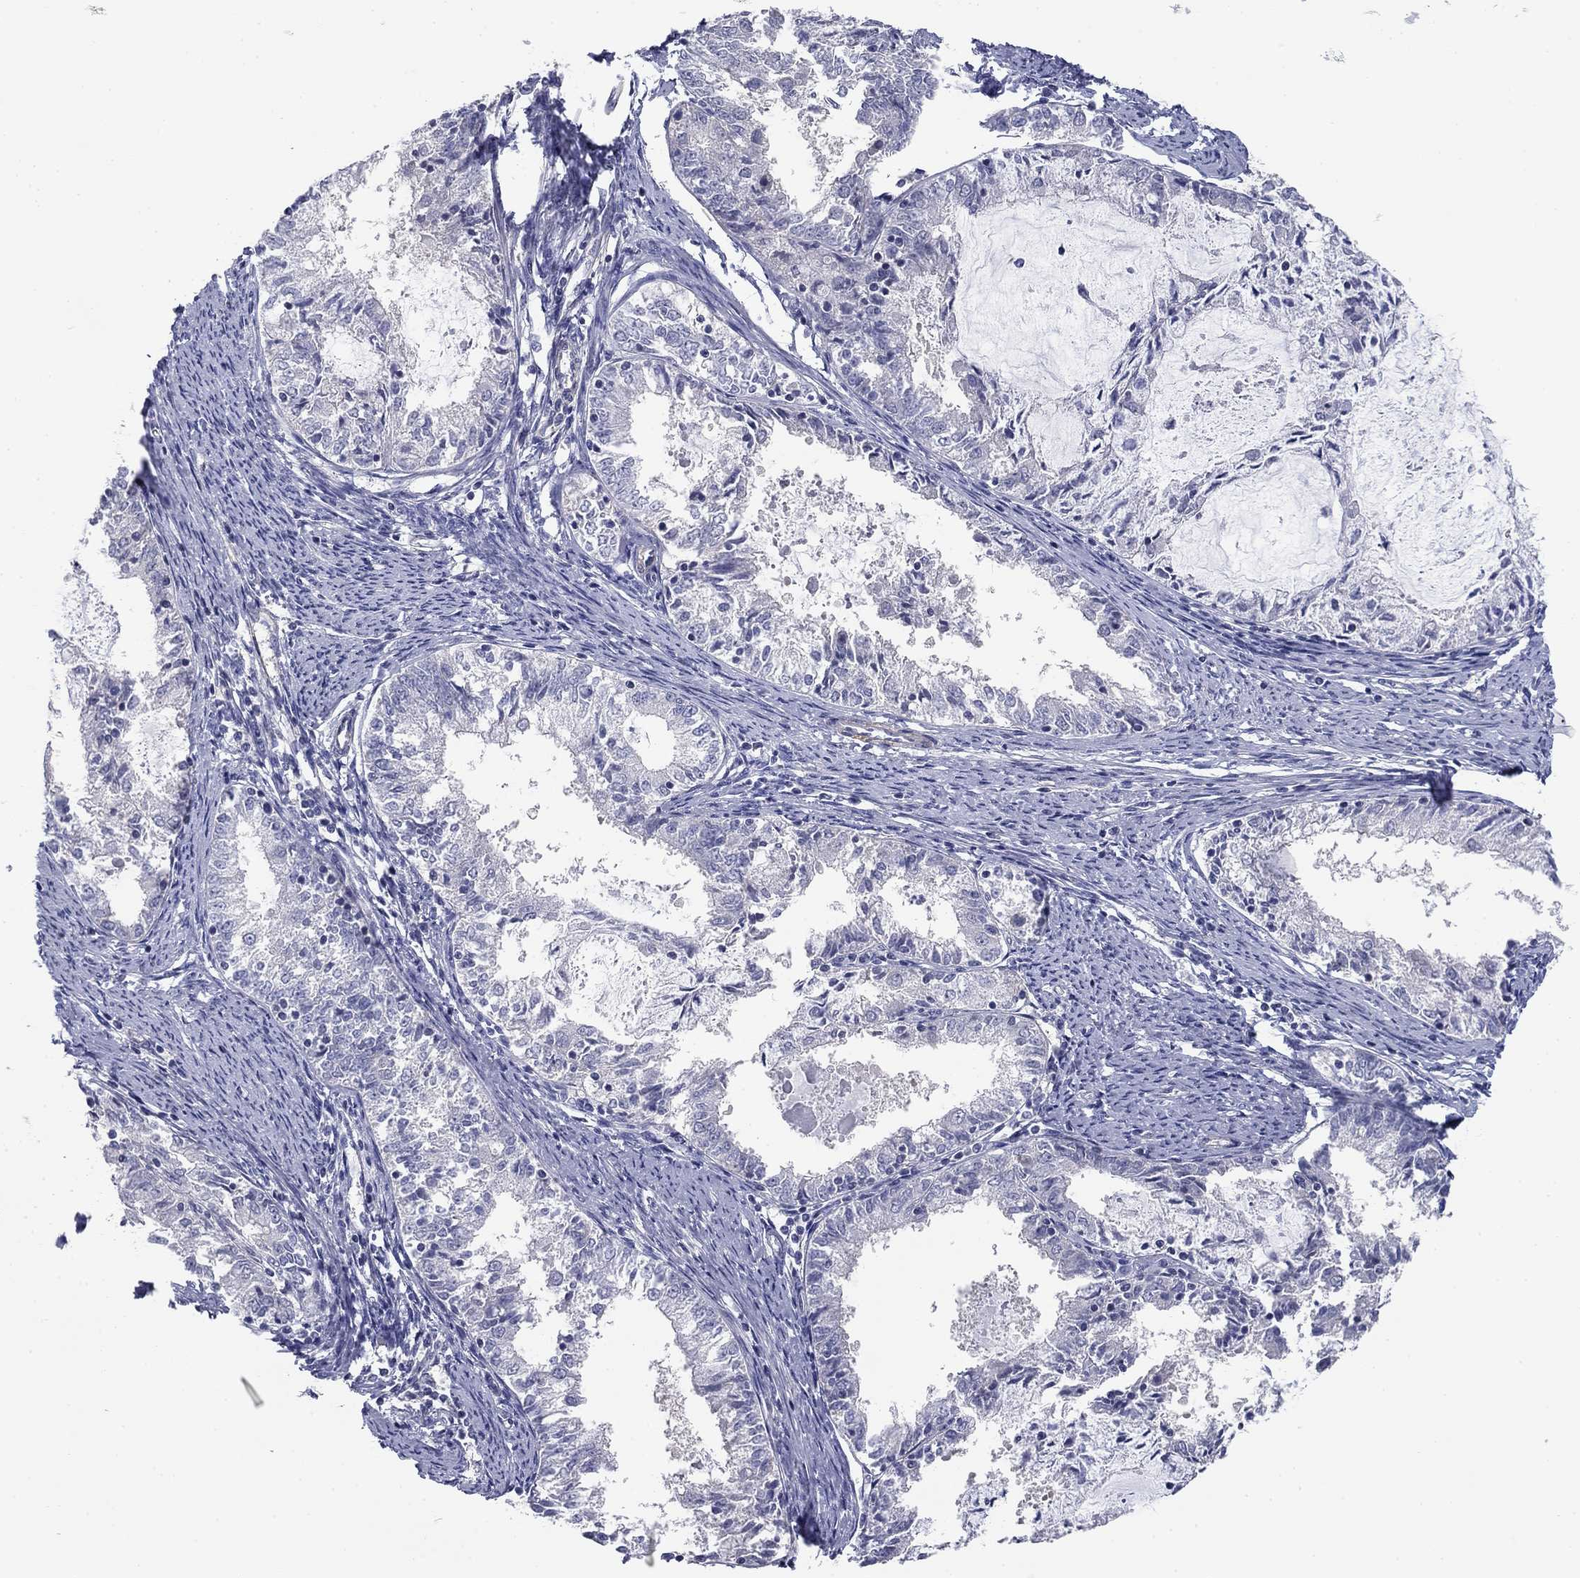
{"staining": {"intensity": "negative", "quantity": "none", "location": "none"}, "tissue": "endometrial cancer", "cell_type": "Tumor cells", "image_type": "cancer", "snomed": [{"axis": "morphology", "description": "Adenocarcinoma, NOS"}, {"axis": "topography", "description": "Endometrium"}], "caption": "The immunohistochemistry (IHC) histopathology image has no significant positivity in tumor cells of endometrial cancer (adenocarcinoma) tissue.", "gene": "GRK7", "patient": {"sex": "female", "age": 57}}